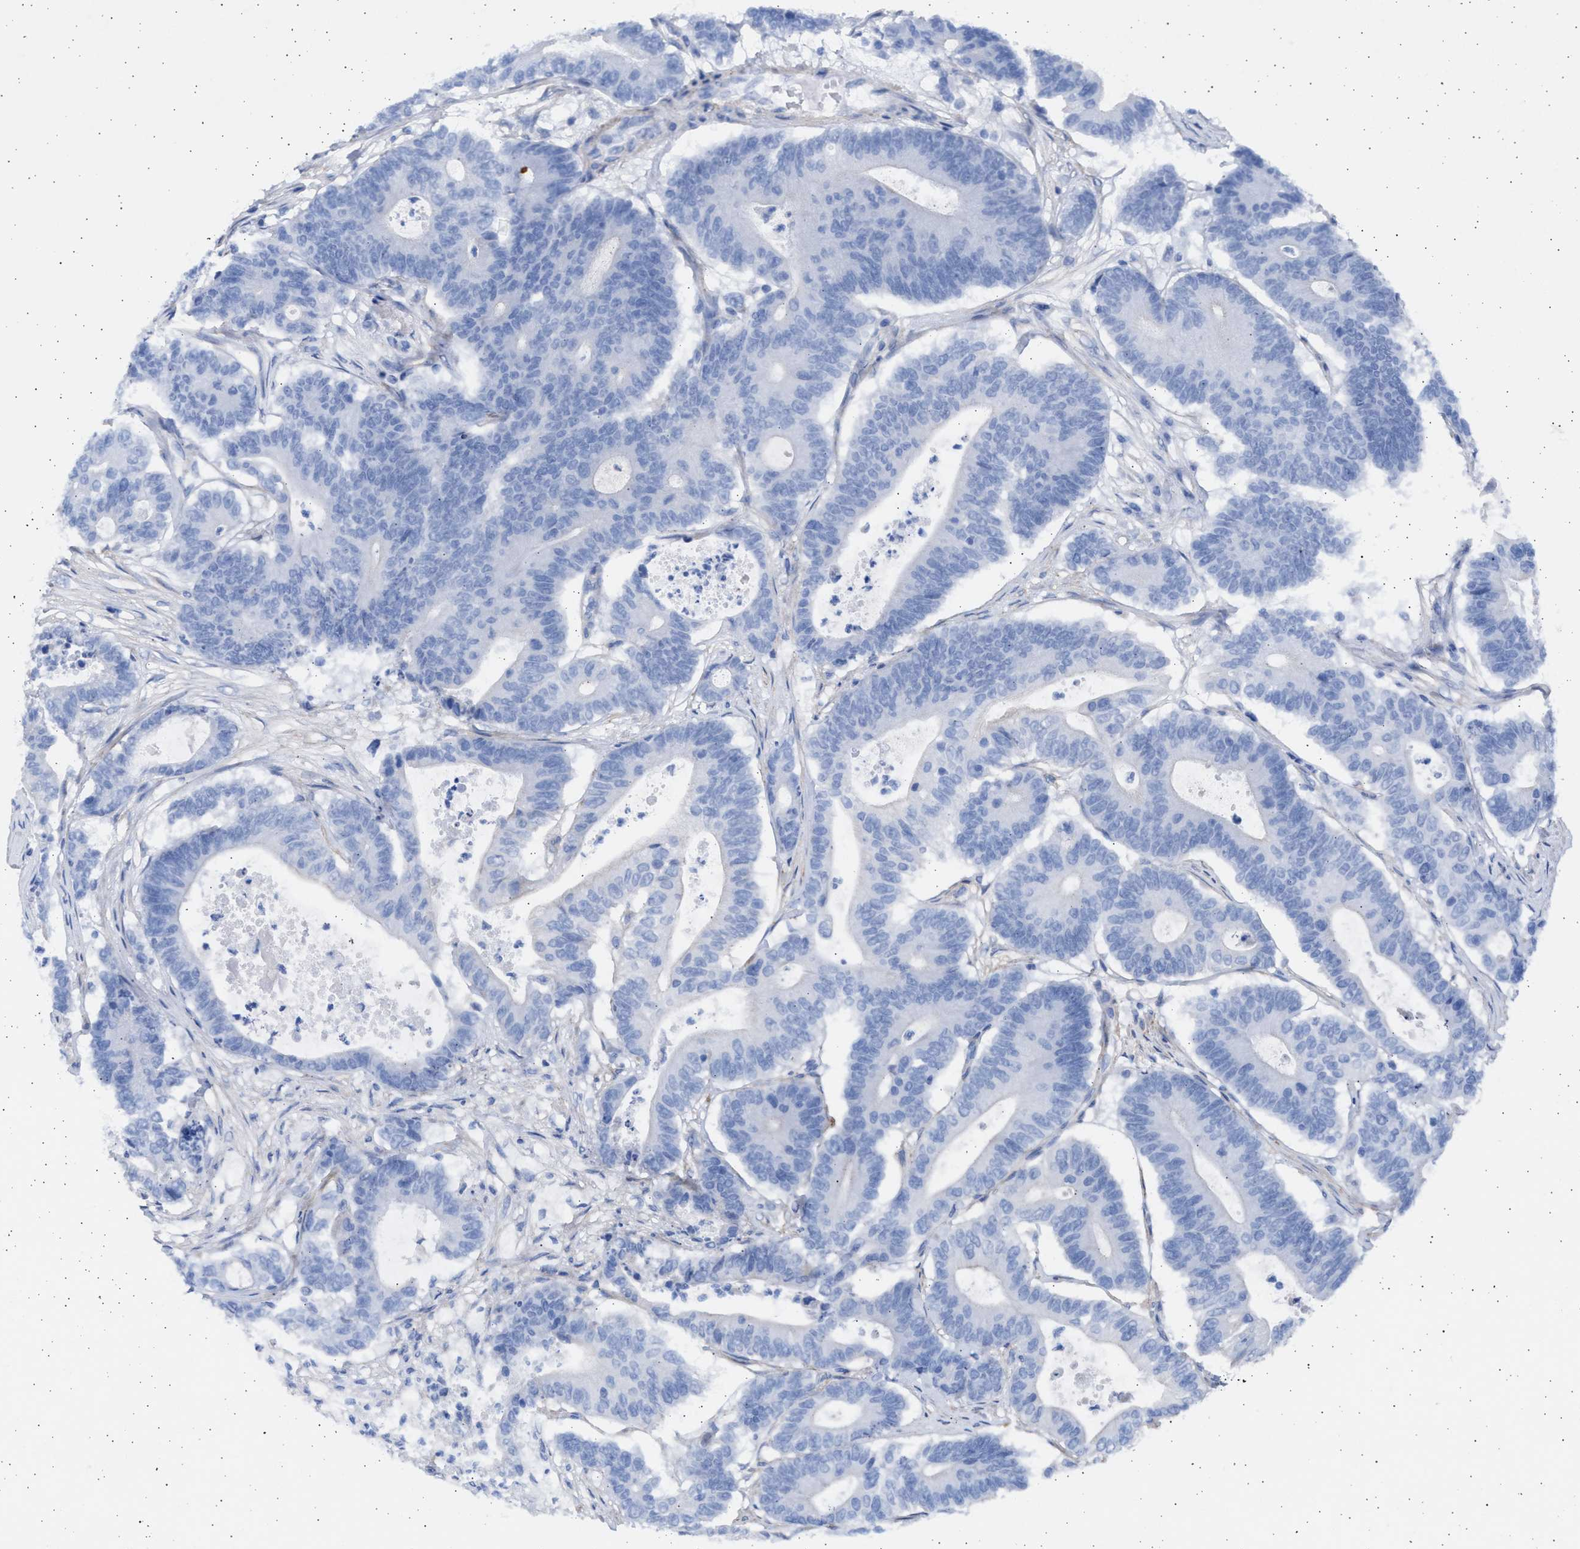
{"staining": {"intensity": "negative", "quantity": "none", "location": "none"}, "tissue": "colorectal cancer", "cell_type": "Tumor cells", "image_type": "cancer", "snomed": [{"axis": "morphology", "description": "Adenocarcinoma, NOS"}, {"axis": "topography", "description": "Colon"}], "caption": "A high-resolution photomicrograph shows IHC staining of colorectal cancer, which demonstrates no significant staining in tumor cells.", "gene": "NBR1", "patient": {"sex": "female", "age": 84}}